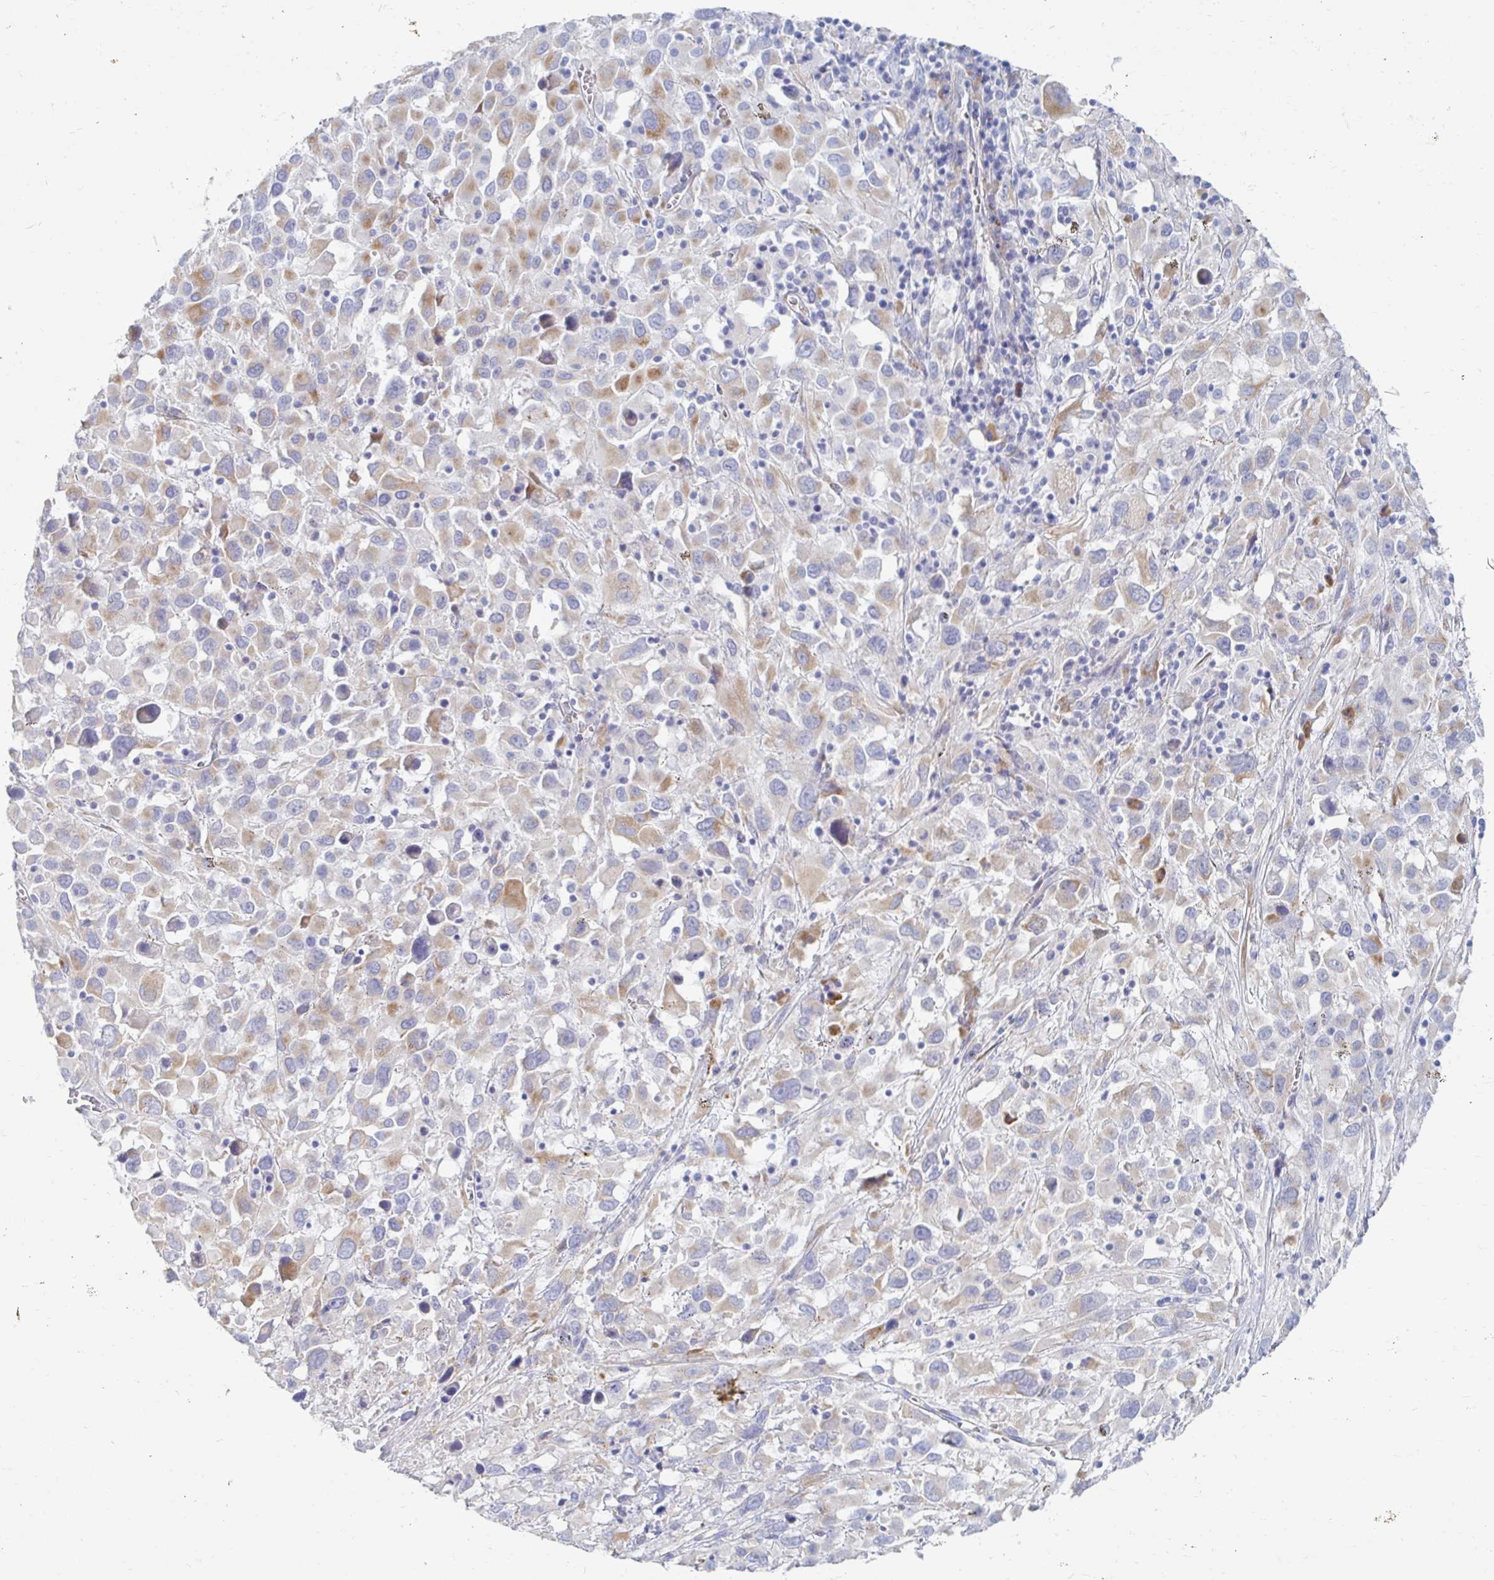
{"staining": {"intensity": "weak", "quantity": "25%-75%", "location": "cytoplasmic/membranous"}, "tissue": "melanoma", "cell_type": "Tumor cells", "image_type": "cancer", "snomed": [{"axis": "morphology", "description": "Malignant melanoma, Metastatic site"}, {"axis": "topography", "description": "Soft tissue"}], "caption": "A photomicrograph of human melanoma stained for a protein reveals weak cytoplasmic/membranous brown staining in tumor cells. (DAB (3,3'-diaminobenzidine) IHC with brightfield microscopy, high magnification).", "gene": "MYLK2", "patient": {"sex": "male", "age": 50}}